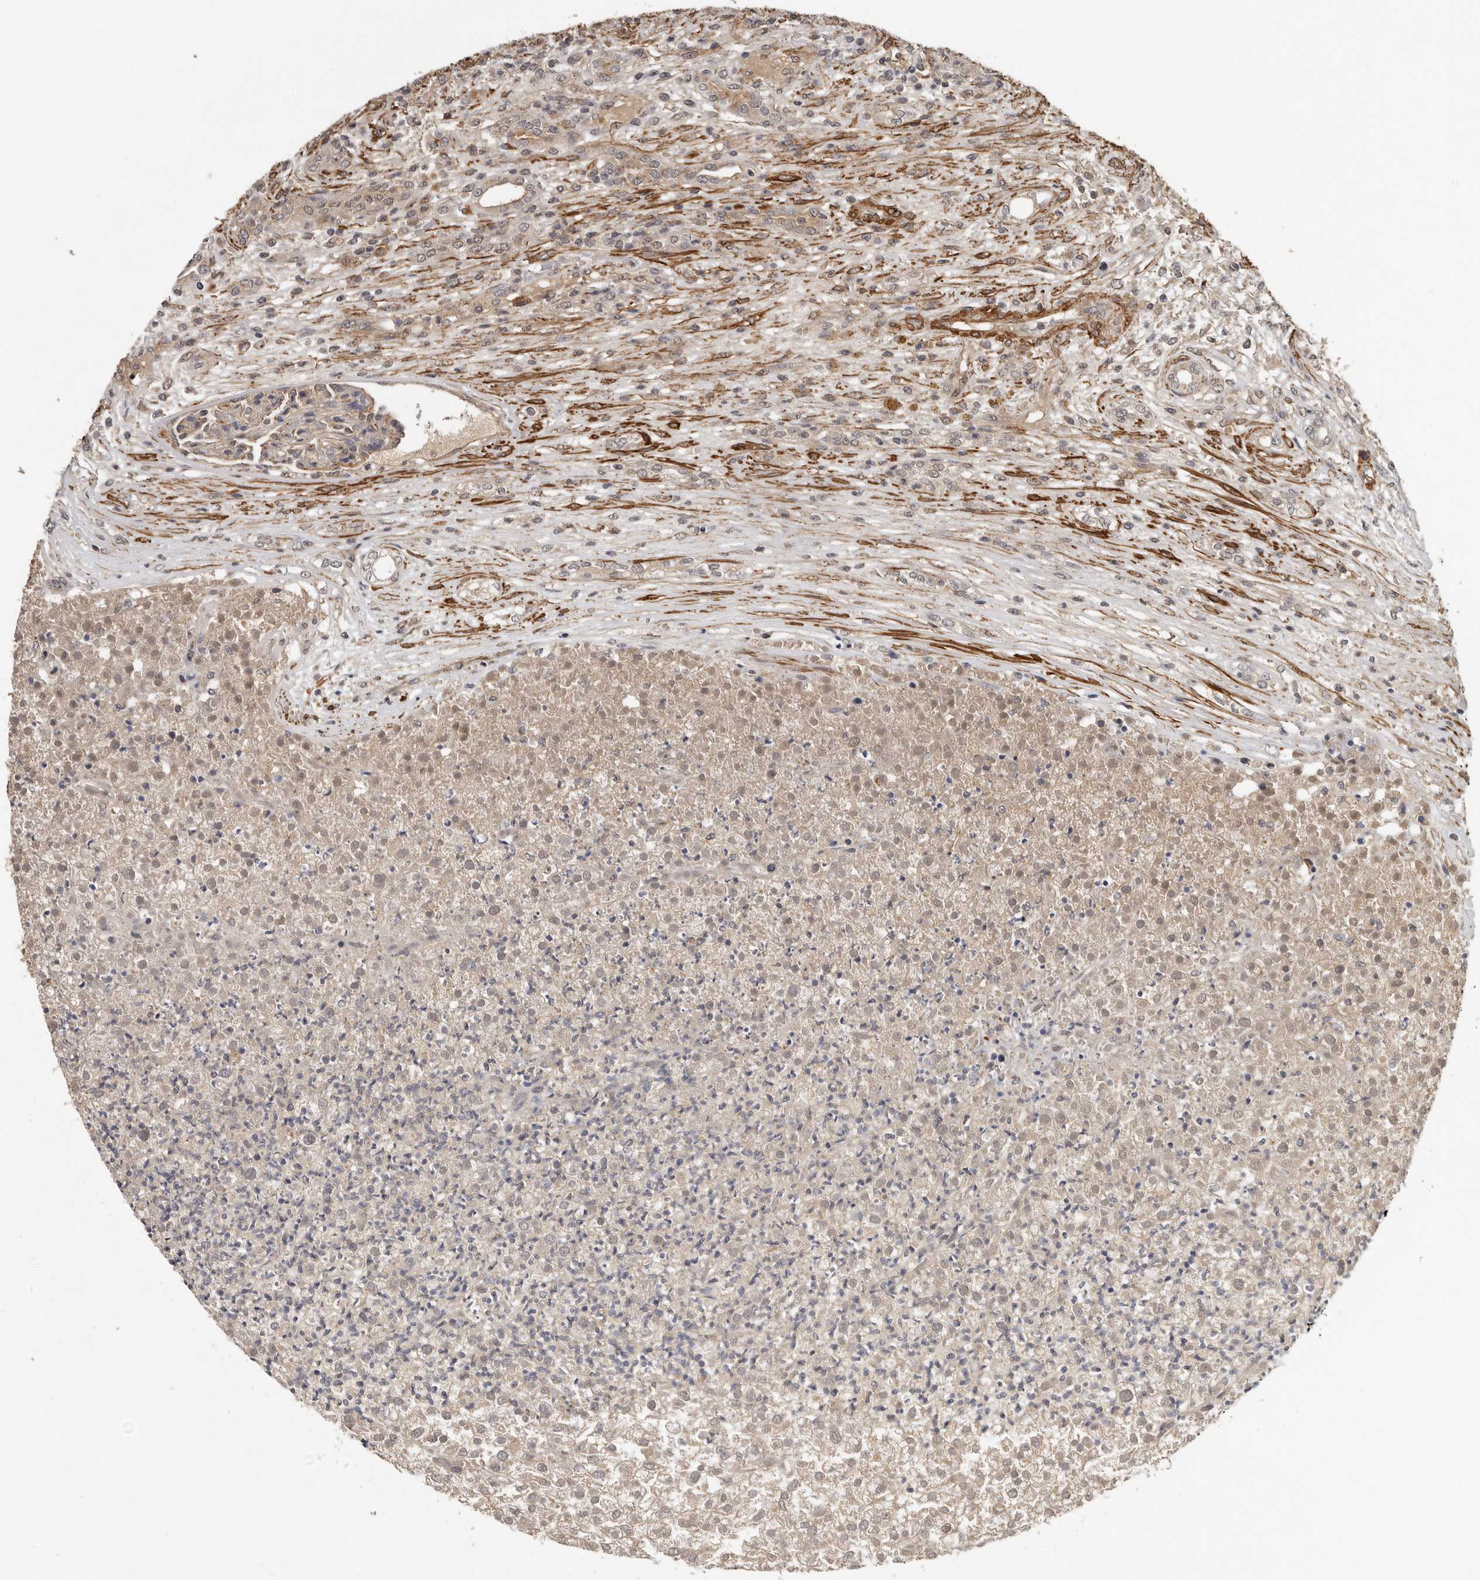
{"staining": {"intensity": "weak", "quantity": "<25%", "location": "cytoplasmic/membranous"}, "tissue": "renal cancer", "cell_type": "Tumor cells", "image_type": "cancer", "snomed": [{"axis": "morphology", "description": "Adenocarcinoma, NOS"}, {"axis": "topography", "description": "Kidney"}], "caption": "Immunohistochemistry of renal cancer displays no expression in tumor cells.", "gene": "RNF157", "patient": {"sex": "female", "age": 54}}